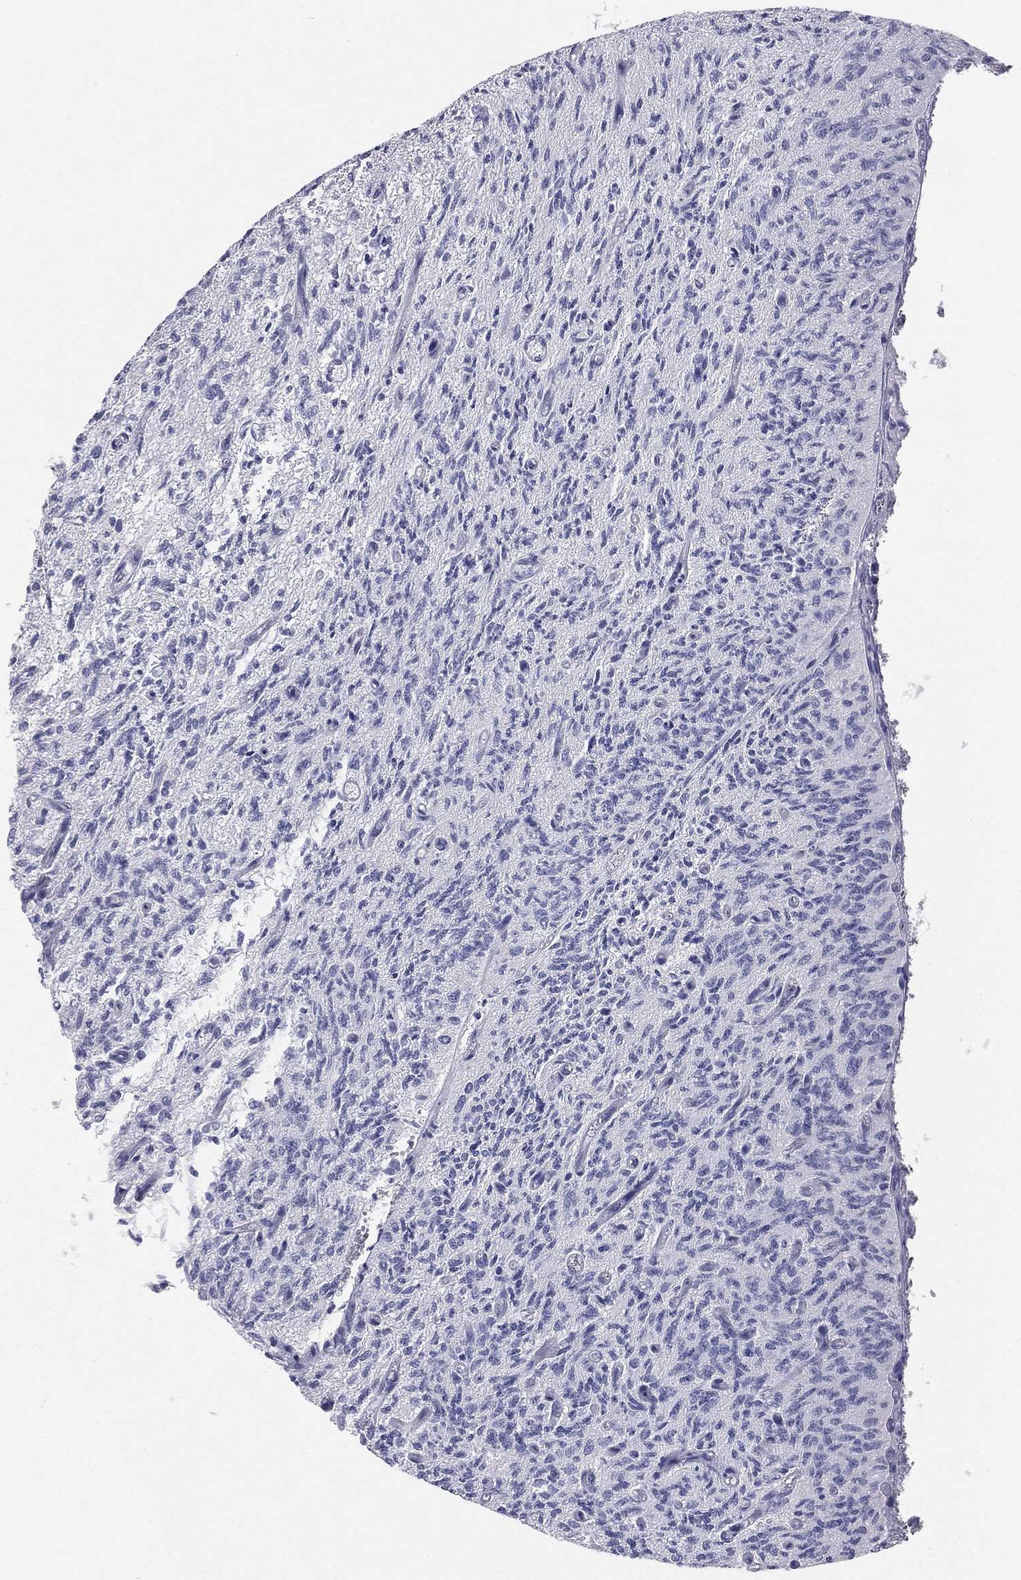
{"staining": {"intensity": "negative", "quantity": "none", "location": "none"}, "tissue": "glioma", "cell_type": "Tumor cells", "image_type": "cancer", "snomed": [{"axis": "morphology", "description": "Glioma, malignant, High grade"}, {"axis": "topography", "description": "Brain"}], "caption": "Immunohistochemical staining of malignant glioma (high-grade) reveals no significant positivity in tumor cells.", "gene": "STK31", "patient": {"sex": "male", "age": 64}}